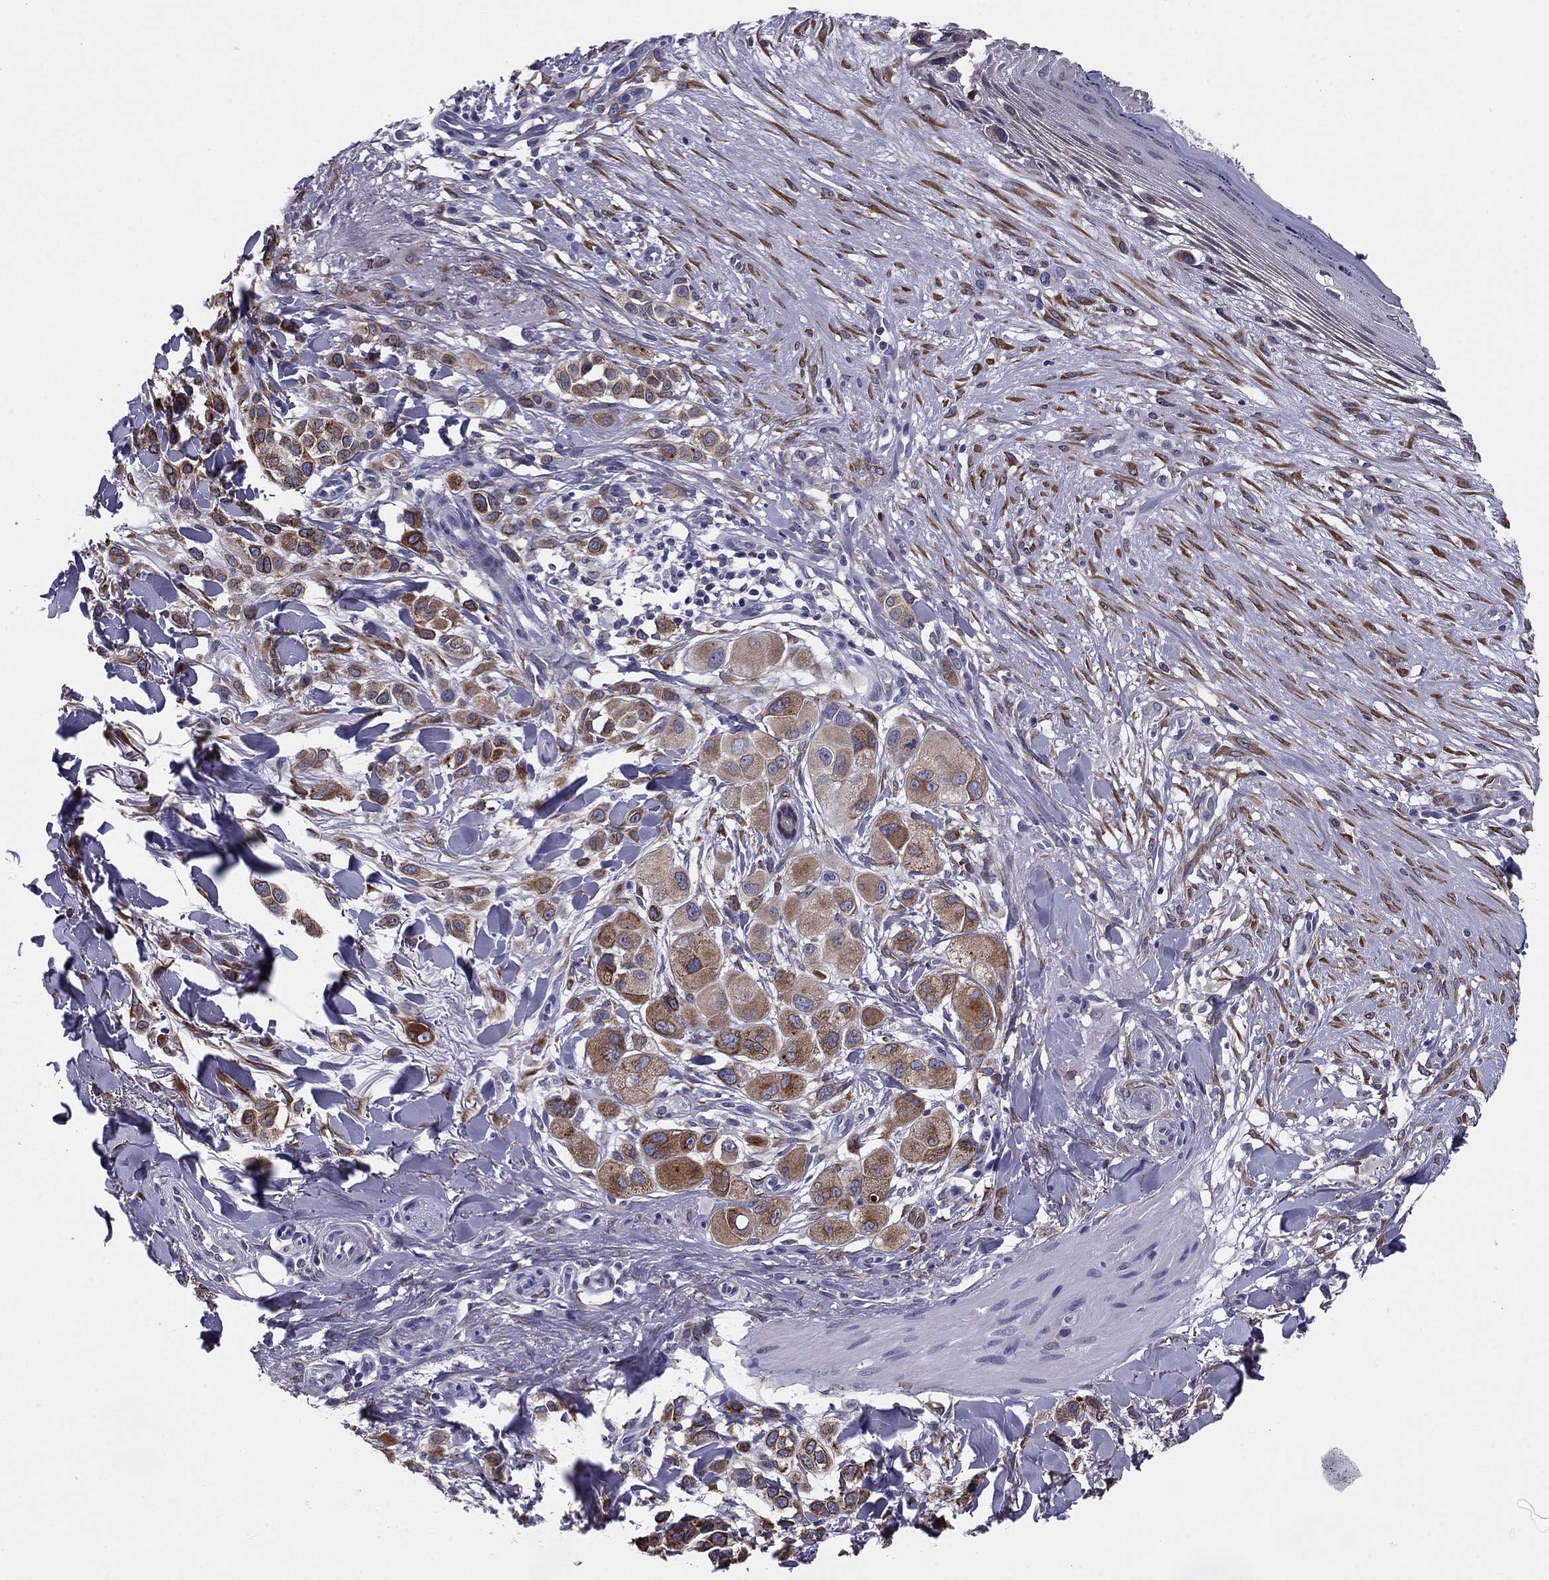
{"staining": {"intensity": "strong", "quantity": "25%-75%", "location": "cytoplasmic/membranous"}, "tissue": "melanoma", "cell_type": "Tumor cells", "image_type": "cancer", "snomed": [{"axis": "morphology", "description": "Malignant melanoma, NOS"}, {"axis": "topography", "description": "Skin"}], "caption": "Protein analysis of malignant melanoma tissue demonstrates strong cytoplasmic/membranous positivity in approximately 25%-75% of tumor cells. (brown staining indicates protein expression, while blue staining denotes nuclei).", "gene": "TMED3", "patient": {"sex": "male", "age": 57}}